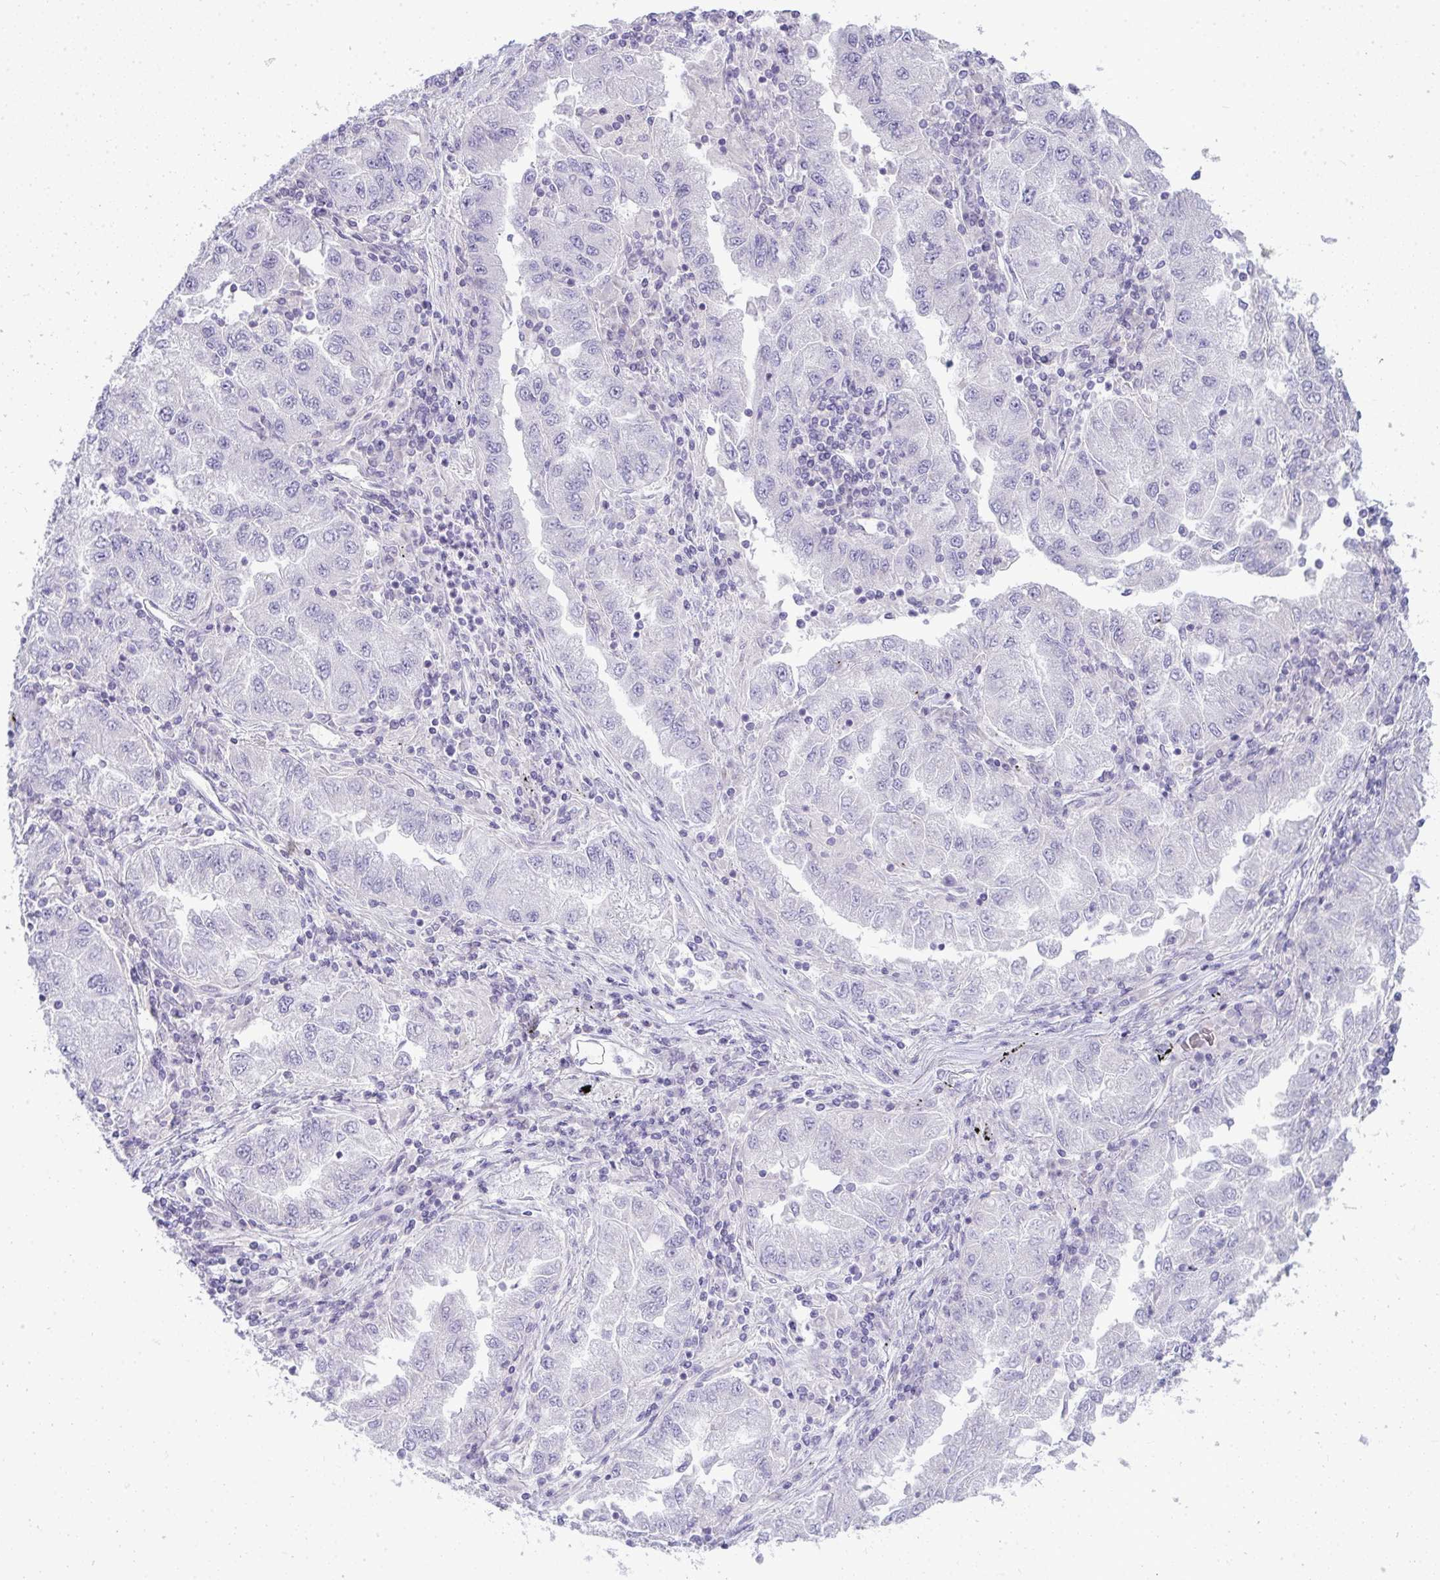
{"staining": {"intensity": "negative", "quantity": "none", "location": "none"}, "tissue": "lung cancer", "cell_type": "Tumor cells", "image_type": "cancer", "snomed": [{"axis": "morphology", "description": "Adenocarcinoma, NOS"}, {"axis": "morphology", "description": "Adenocarcinoma primary or metastatic"}, {"axis": "topography", "description": "Lung"}], "caption": "Lung cancer (adenocarcinoma primary or metastatic) stained for a protein using IHC shows no staining tumor cells.", "gene": "ZNF182", "patient": {"sex": "male", "age": 74}}